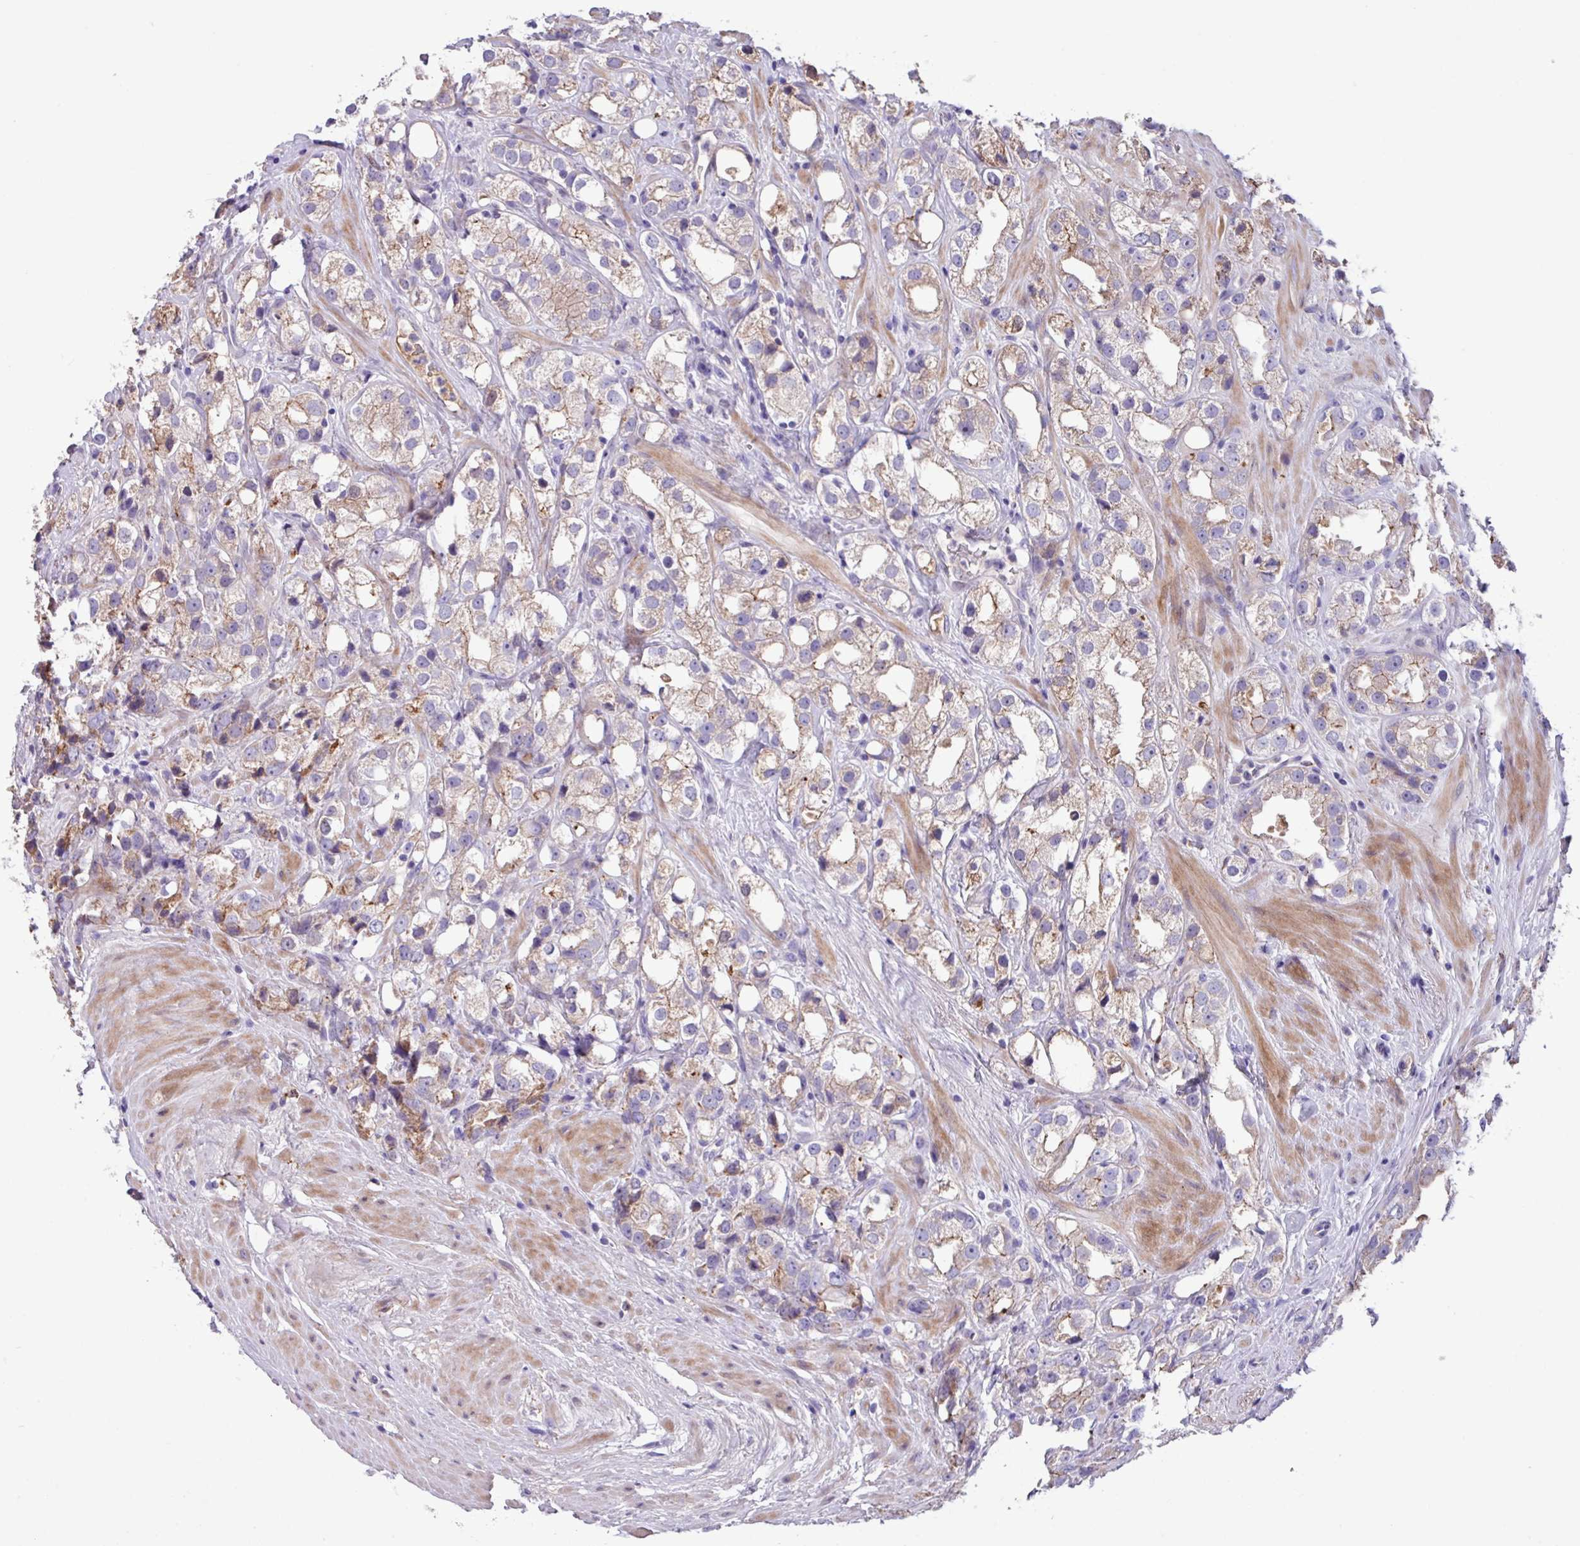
{"staining": {"intensity": "weak", "quantity": "<25%", "location": "cytoplasmic/membranous"}, "tissue": "prostate cancer", "cell_type": "Tumor cells", "image_type": "cancer", "snomed": [{"axis": "morphology", "description": "Adenocarcinoma, NOS"}, {"axis": "topography", "description": "Prostate"}], "caption": "There is no significant expression in tumor cells of adenocarcinoma (prostate).", "gene": "IQCJ", "patient": {"sex": "male", "age": 79}}